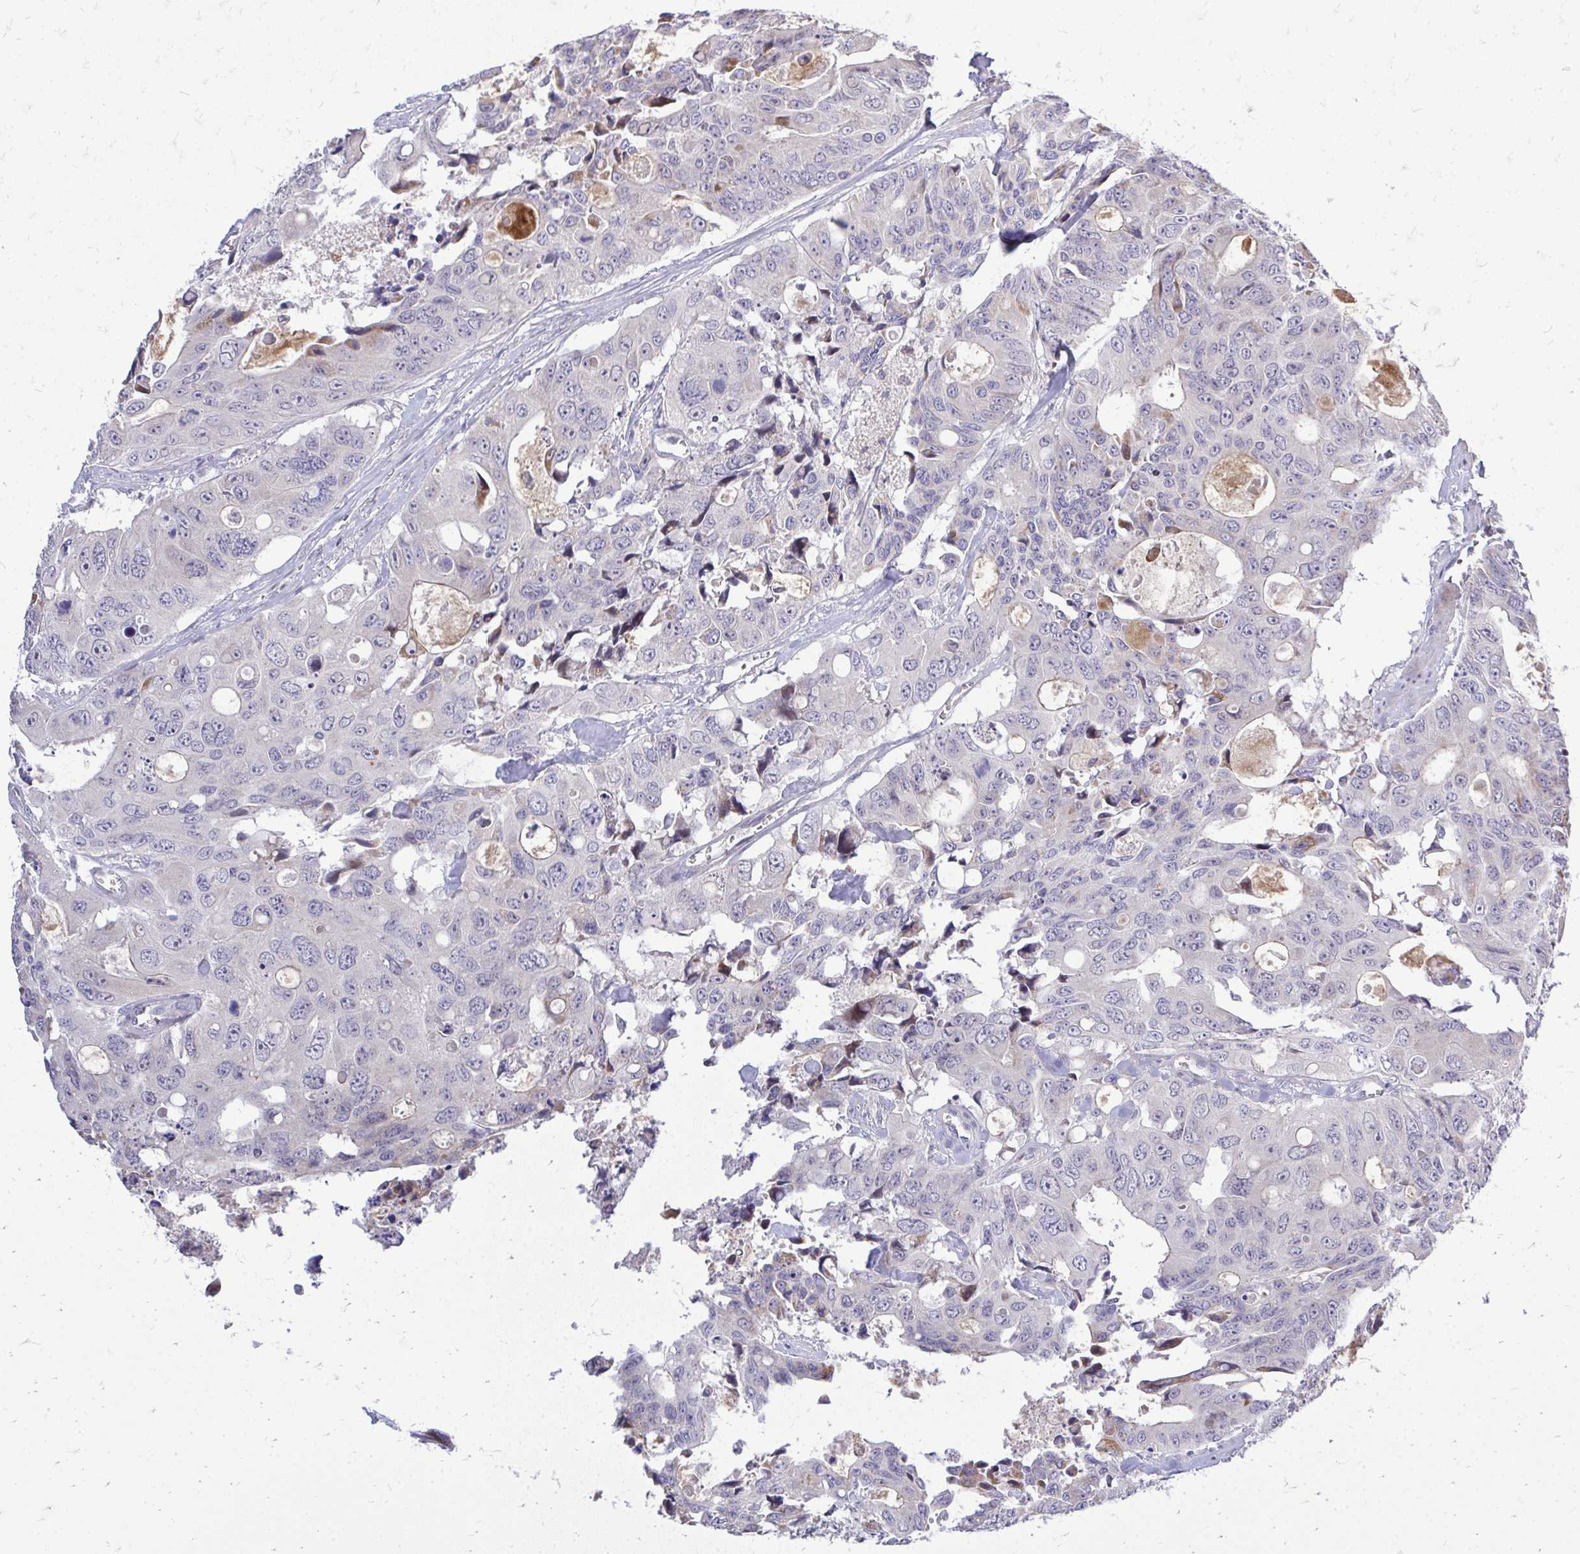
{"staining": {"intensity": "negative", "quantity": "none", "location": "none"}, "tissue": "colorectal cancer", "cell_type": "Tumor cells", "image_type": "cancer", "snomed": [{"axis": "morphology", "description": "Adenocarcinoma, NOS"}, {"axis": "topography", "description": "Rectum"}], "caption": "A high-resolution image shows immunohistochemistry staining of colorectal adenocarcinoma, which displays no significant expression in tumor cells.", "gene": "OR8D1", "patient": {"sex": "male", "age": 76}}